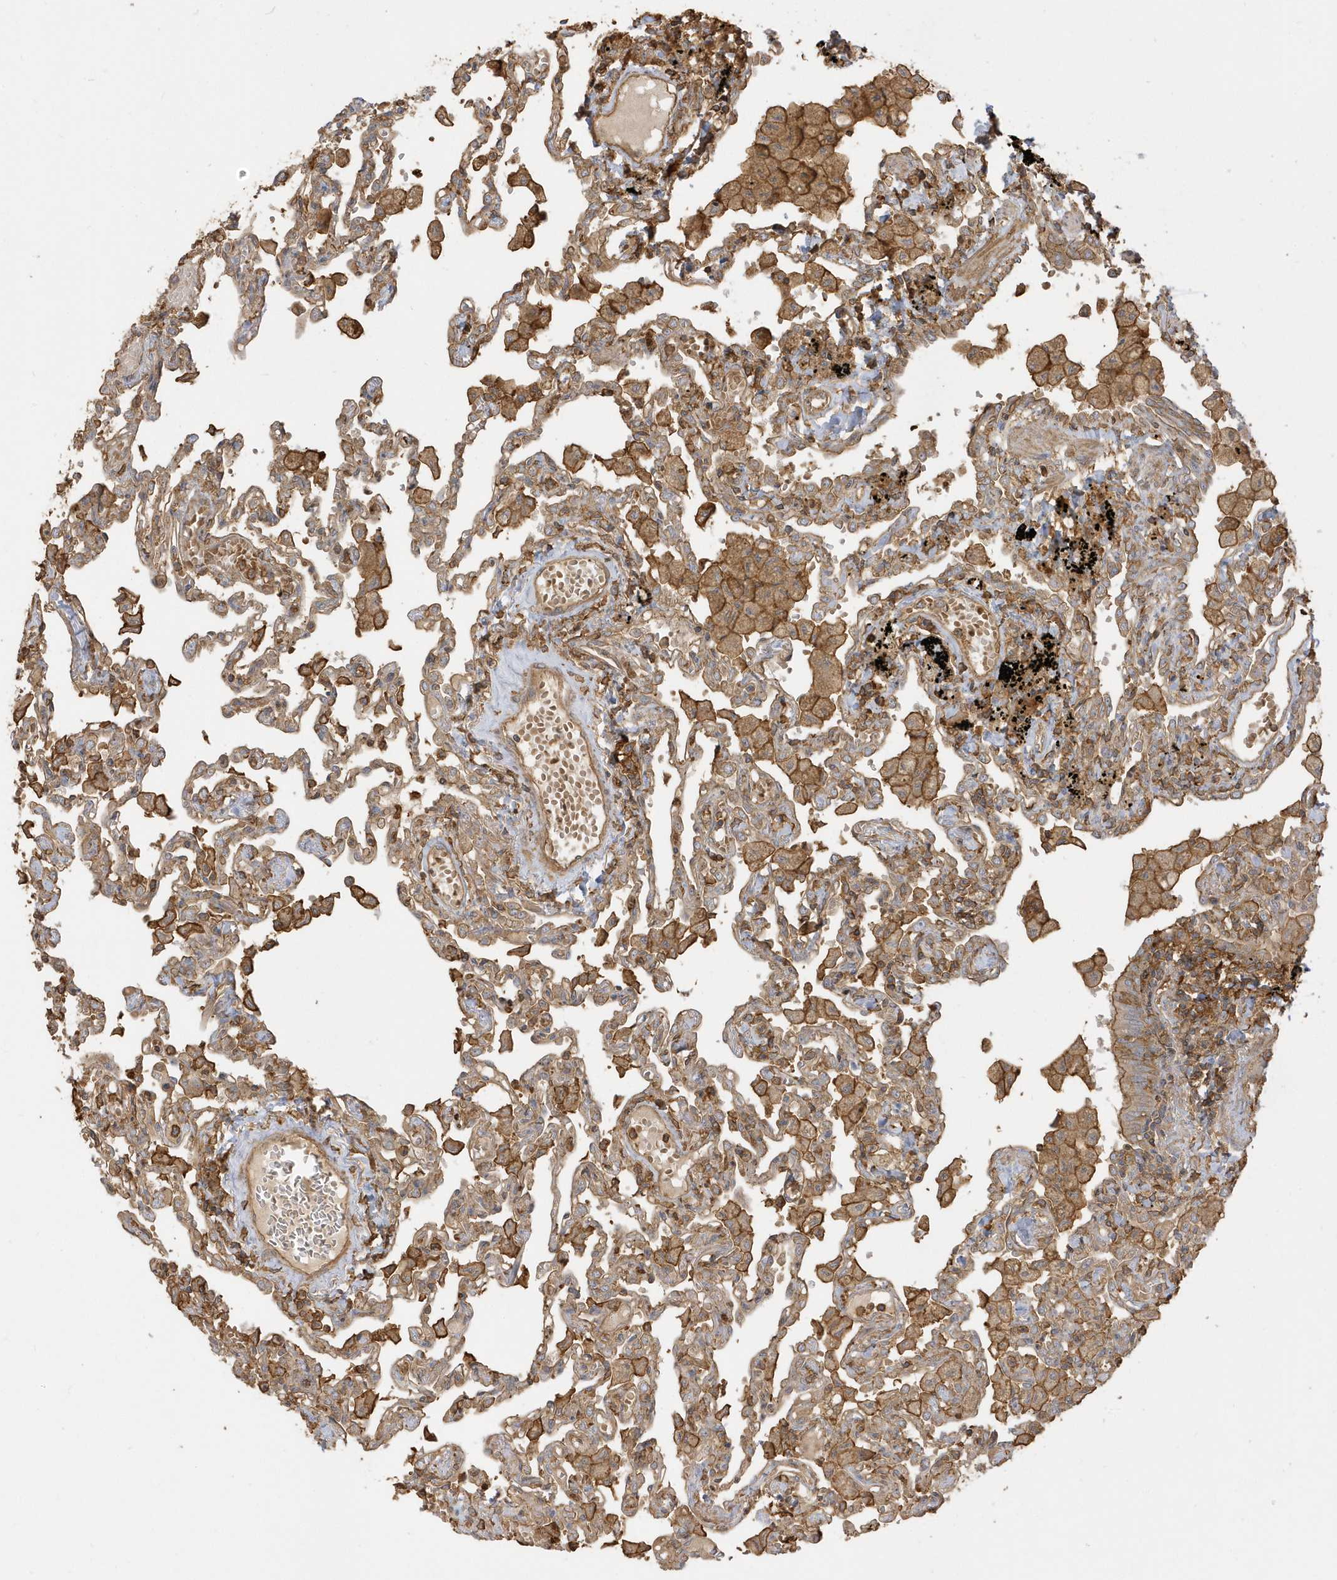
{"staining": {"intensity": "weak", "quantity": "25%-75%", "location": "cytoplasmic/membranous"}, "tissue": "lung", "cell_type": "Alveolar cells", "image_type": "normal", "snomed": [{"axis": "morphology", "description": "Normal tissue, NOS"}, {"axis": "topography", "description": "Bronchus"}, {"axis": "topography", "description": "Lung"}], "caption": "The immunohistochemical stain labels weak cytoplasmic/membranous expression in alveolar cells of normal lung.", "gene": "ZBTB8A", "patient": {"sex": "female", "age": 49}}